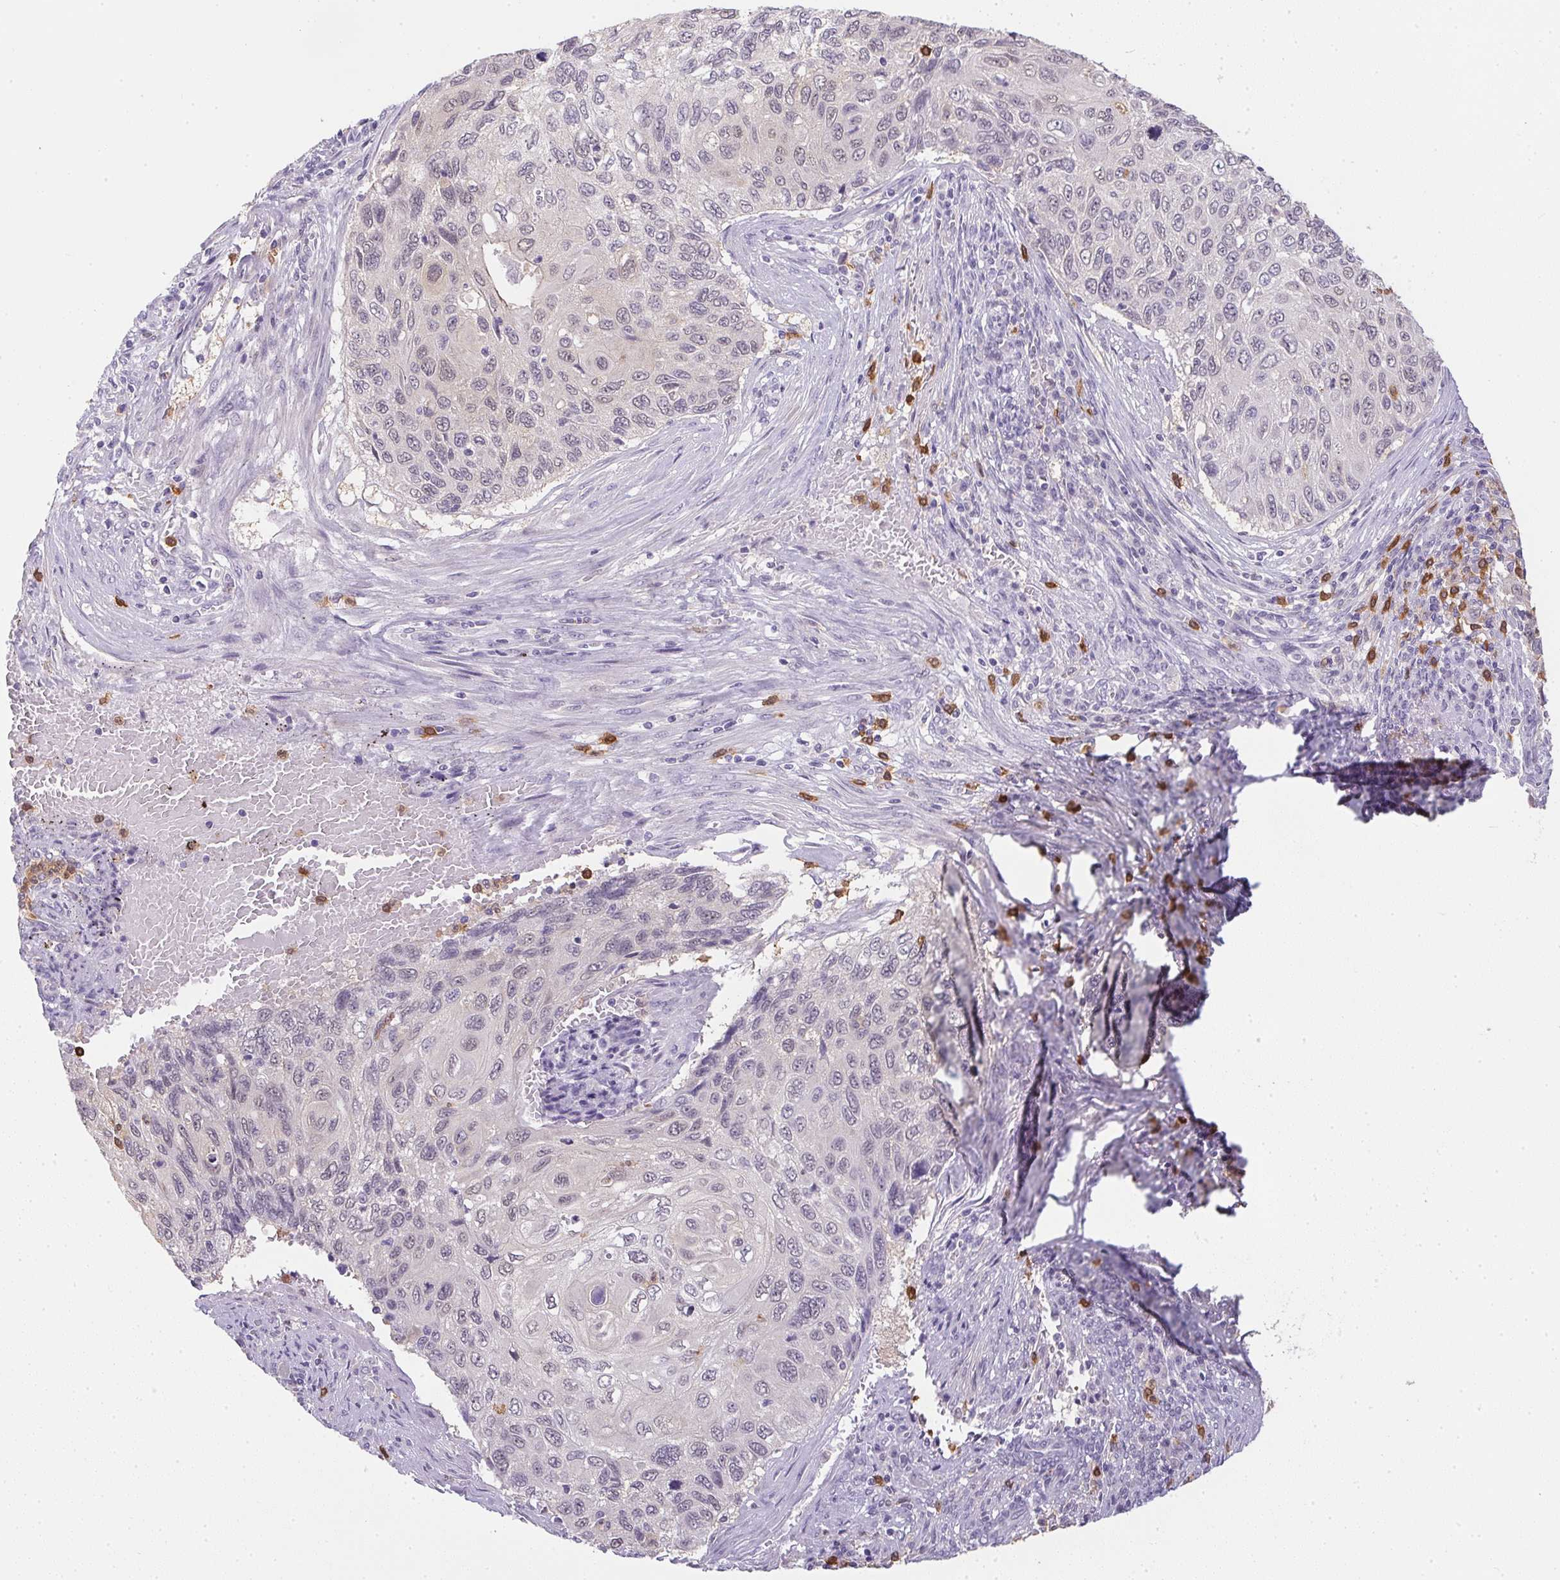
{"staining": {"intensity": "negative", "quantity": "none", "location": "none"}, "tissue": "cervical cancer", "cell_type": "Tumor cells", "image_type": "cancer", "snomed": [{"axis": "morphology", "description": "Squamous cell carcinoma, NOS"}, {"axis": "topography", "description": "Cervix"}], "caption": "The immunohistochemistry (IHC) histopathology image has no significant staining in tumor cells of squamous cell carcinoma (cervical) tissue. (Stains: DAB immunohistochemistry (IHC) with hematoxylin counter stain, Microscopy: brightfield microscopy at high magnification).", "gene": "DNAJC5G", "patient": {"sex": "female", "age": 70}}